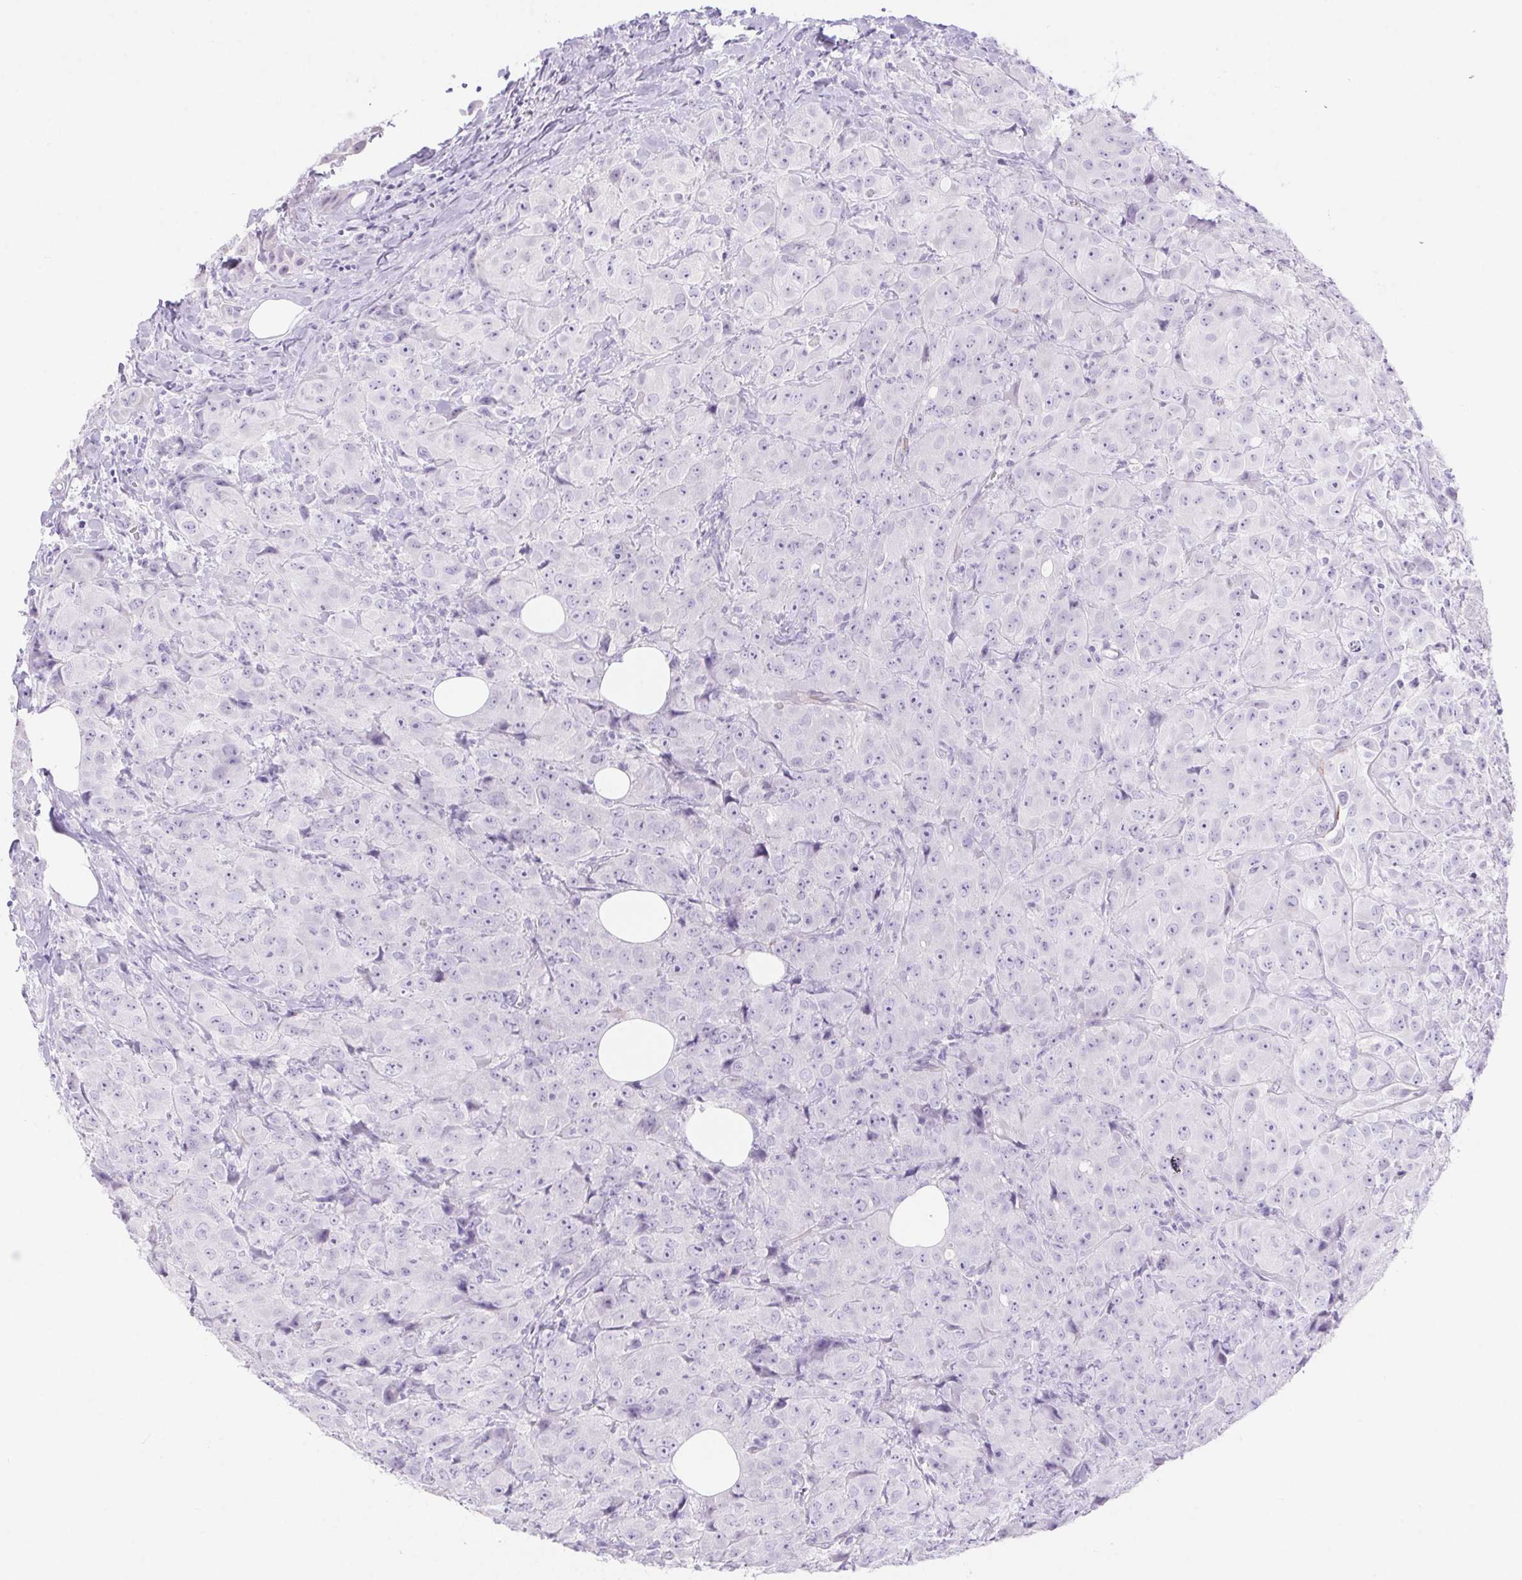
{"staining": {"intensity": "negative", "quantity": "none", "location": "none"}, "tissue": "breast cancer", "cell_type": "Tumor cells", "image_type": "cancer", "snomed": [{"axis": "morphology", "description": "Normal tissue, NOS"}, {"axis": "morphology", "description": "Duct carcinoma"}, {"axis": "topography", "description": "Breast"}], "caption": "Immunohistochemistry photomicrograph of human invasive ductal carcinoma (breast) stained for a protein (brown), which reveals no expression in tumor cells.", "gene": "ERP27", "patient": {"sex": "female", "age": 43}}